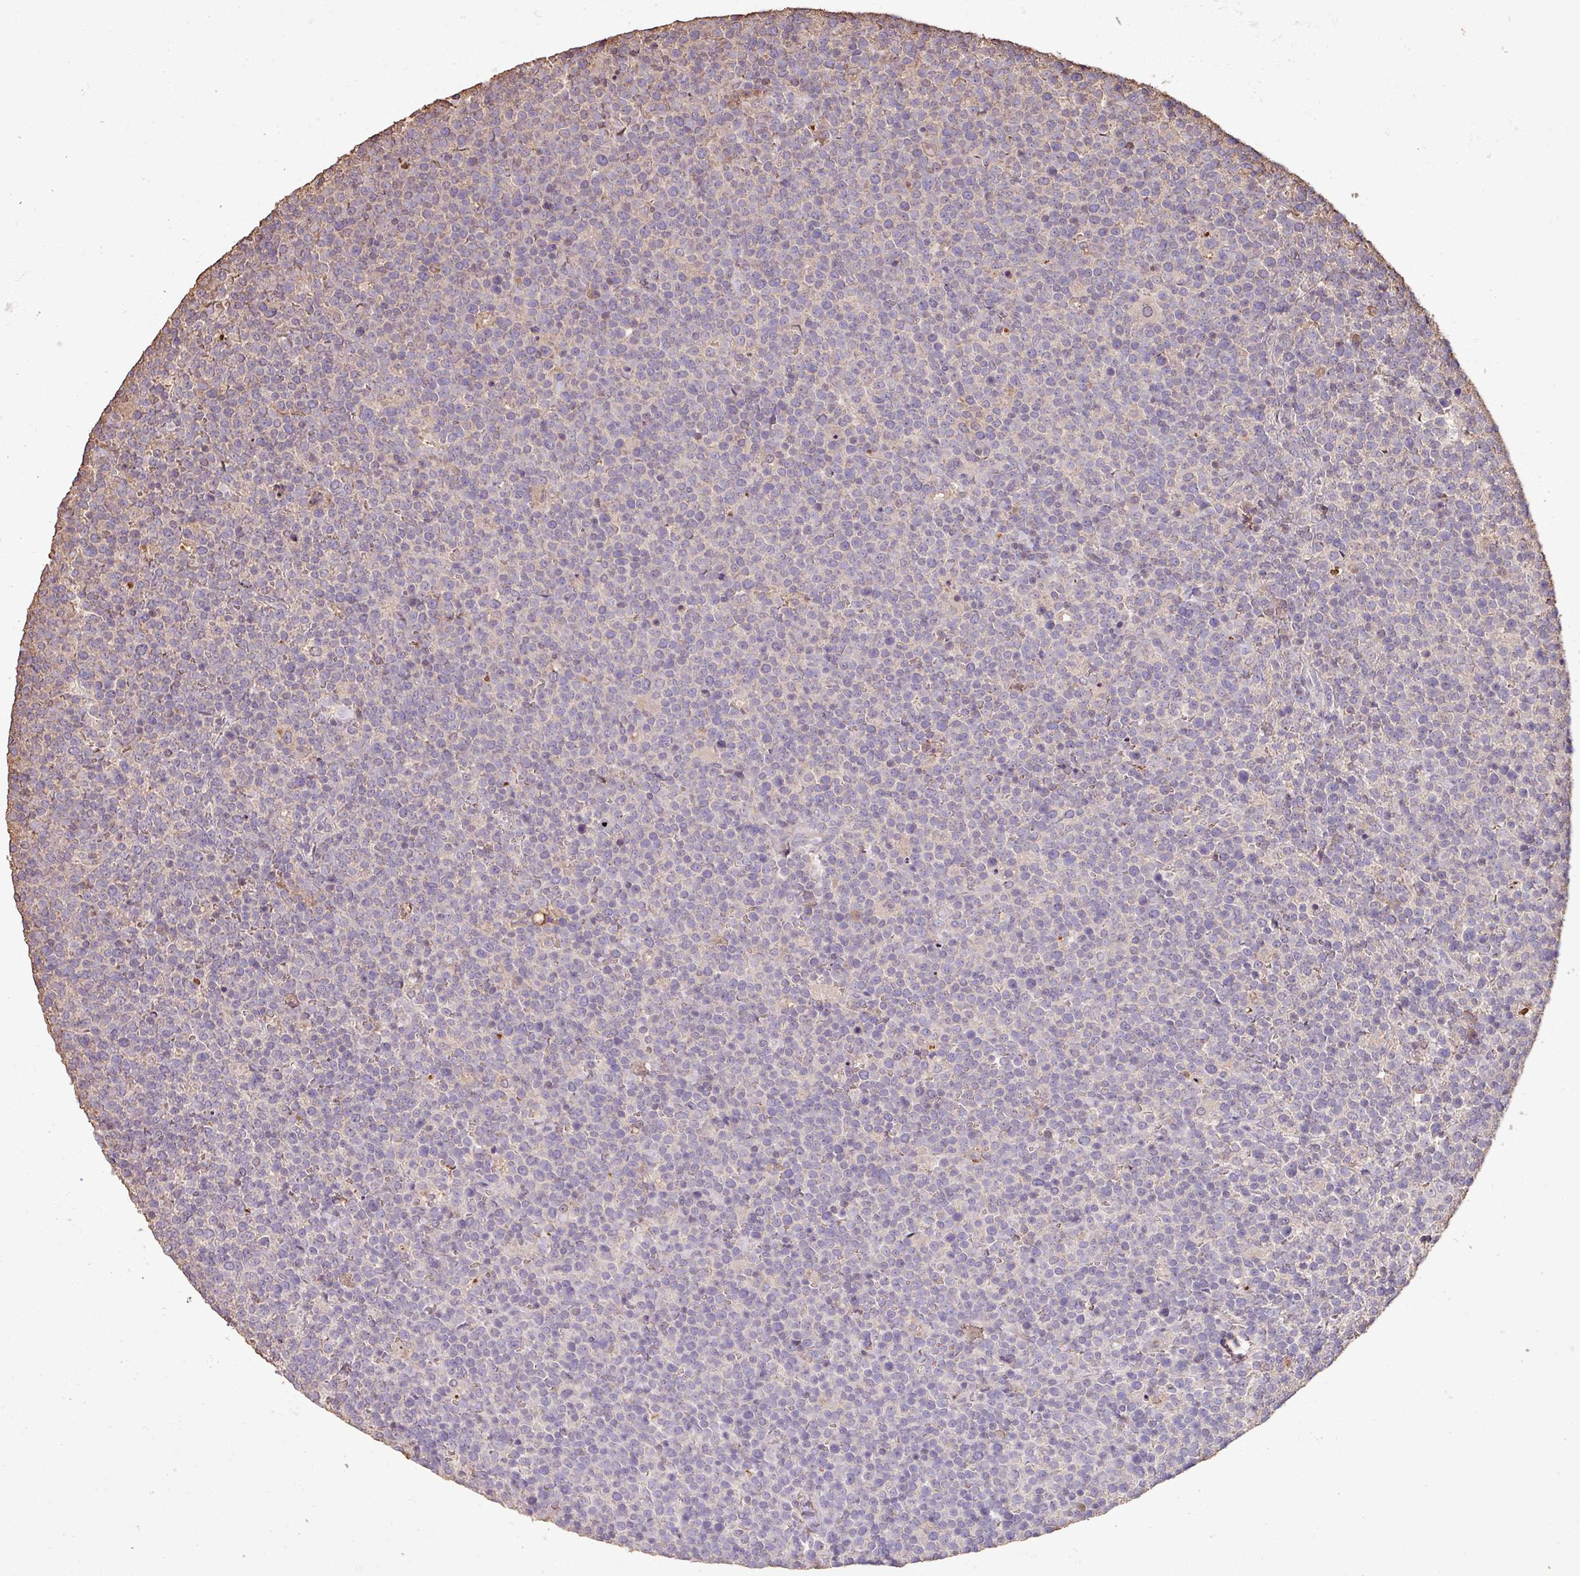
{"staining": {"intensity": "negative", "quantity": "none", "location": "none"}, "tissue": "lymphoma", "cell_type": "Tumor cells", "image_type": "cancer", "snomed": [{"axis": "morphology", "description": "Malignant lymphoma, non-Hodgkin's type, High grade"}, {"axis": "topography", "description": "Lymph node"}], "caption": "High power microscopy micrograph of an immunohistochemistry micrograph of lymphoma, revealing no significant staining in tumor cells.", "gene": "CAMK2B", "patient": {"sex": "male", "age": 61}}